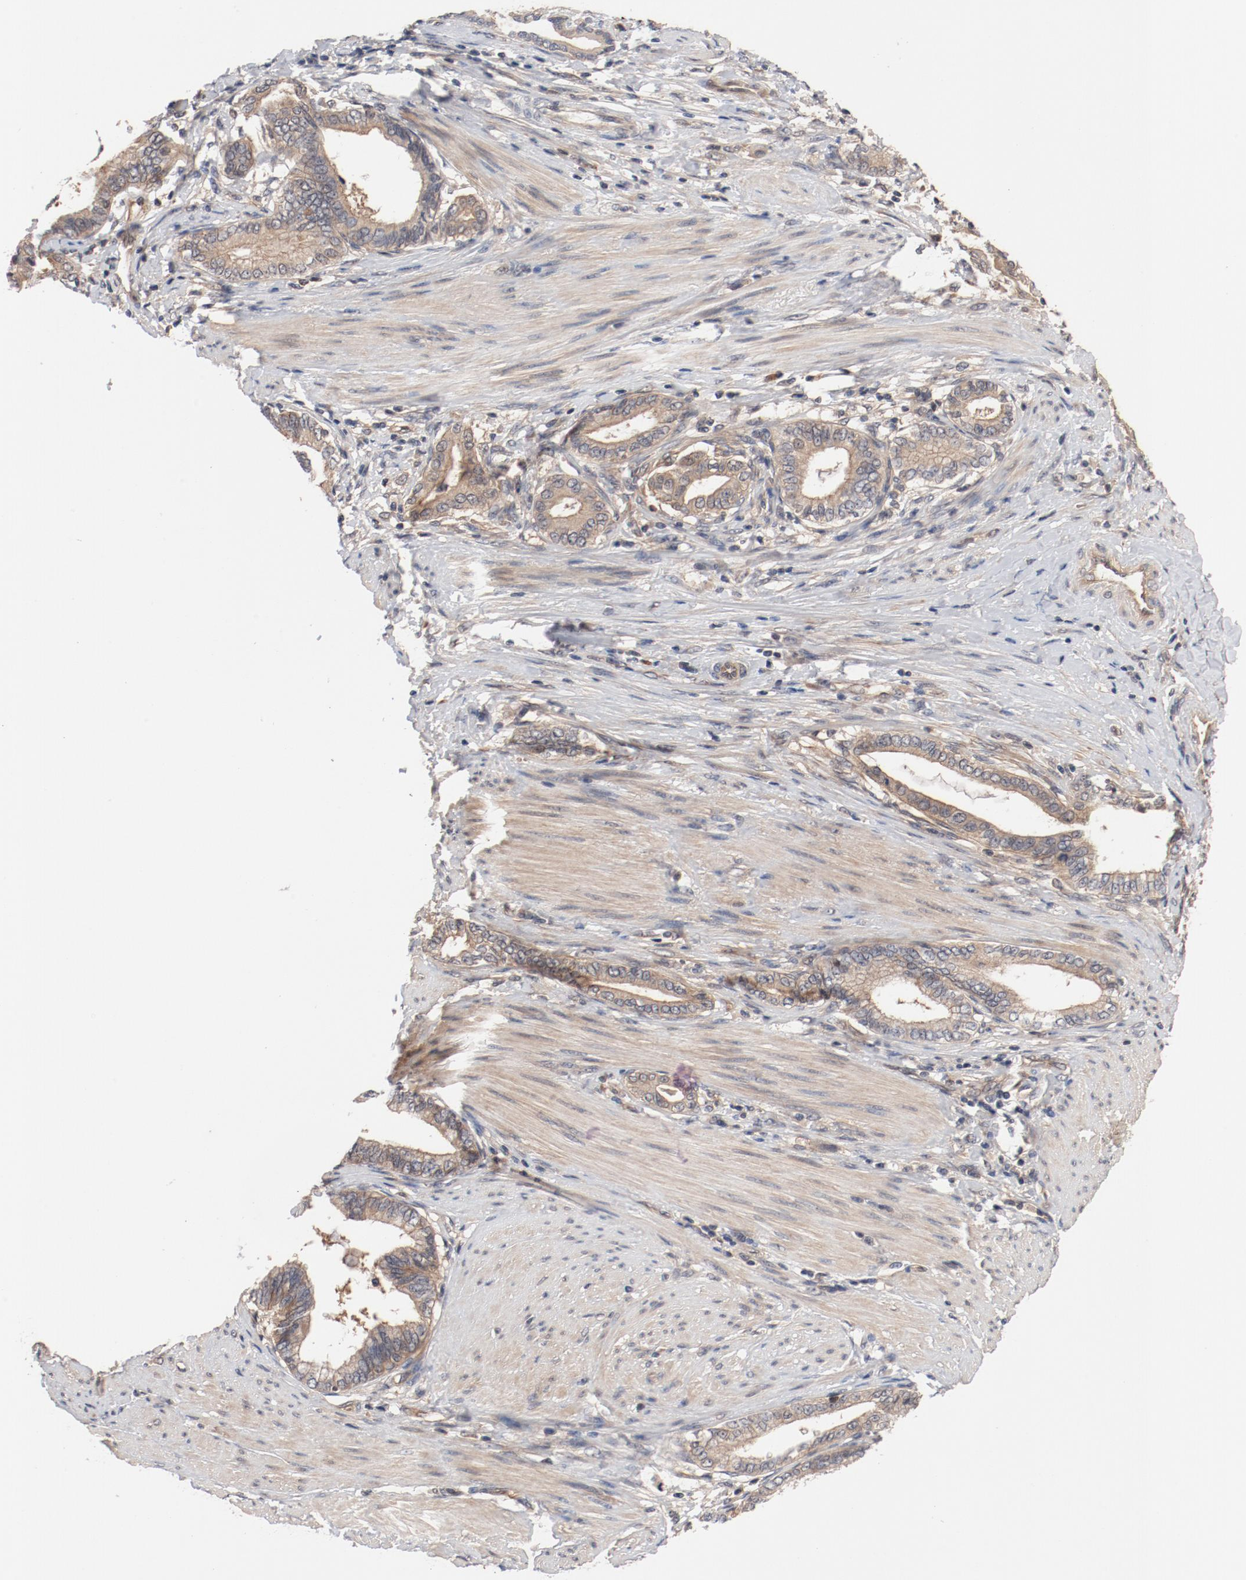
{"staining": {"intensity": "weak", "quantity": ">75%", "location": "cytoplasmic/membranous"}, "tissue": "pancreatic cancer", "cell_type": "Tumor cells", "image_type": "cancer", "snomed": [{"axis": "morphology", "description": "Adenocarcinoma, NOS"}, {"axis": "topography", "description": "Pancreas"}], "caption": "IHC of human pancreatic adenocarcinoma demonstrates low levels of weak cytoplasmic/membranous staining in approximately >75% of tumor cells.", "gene": "PITPNM2", "patient": {"sex": "female", "age": 64}}